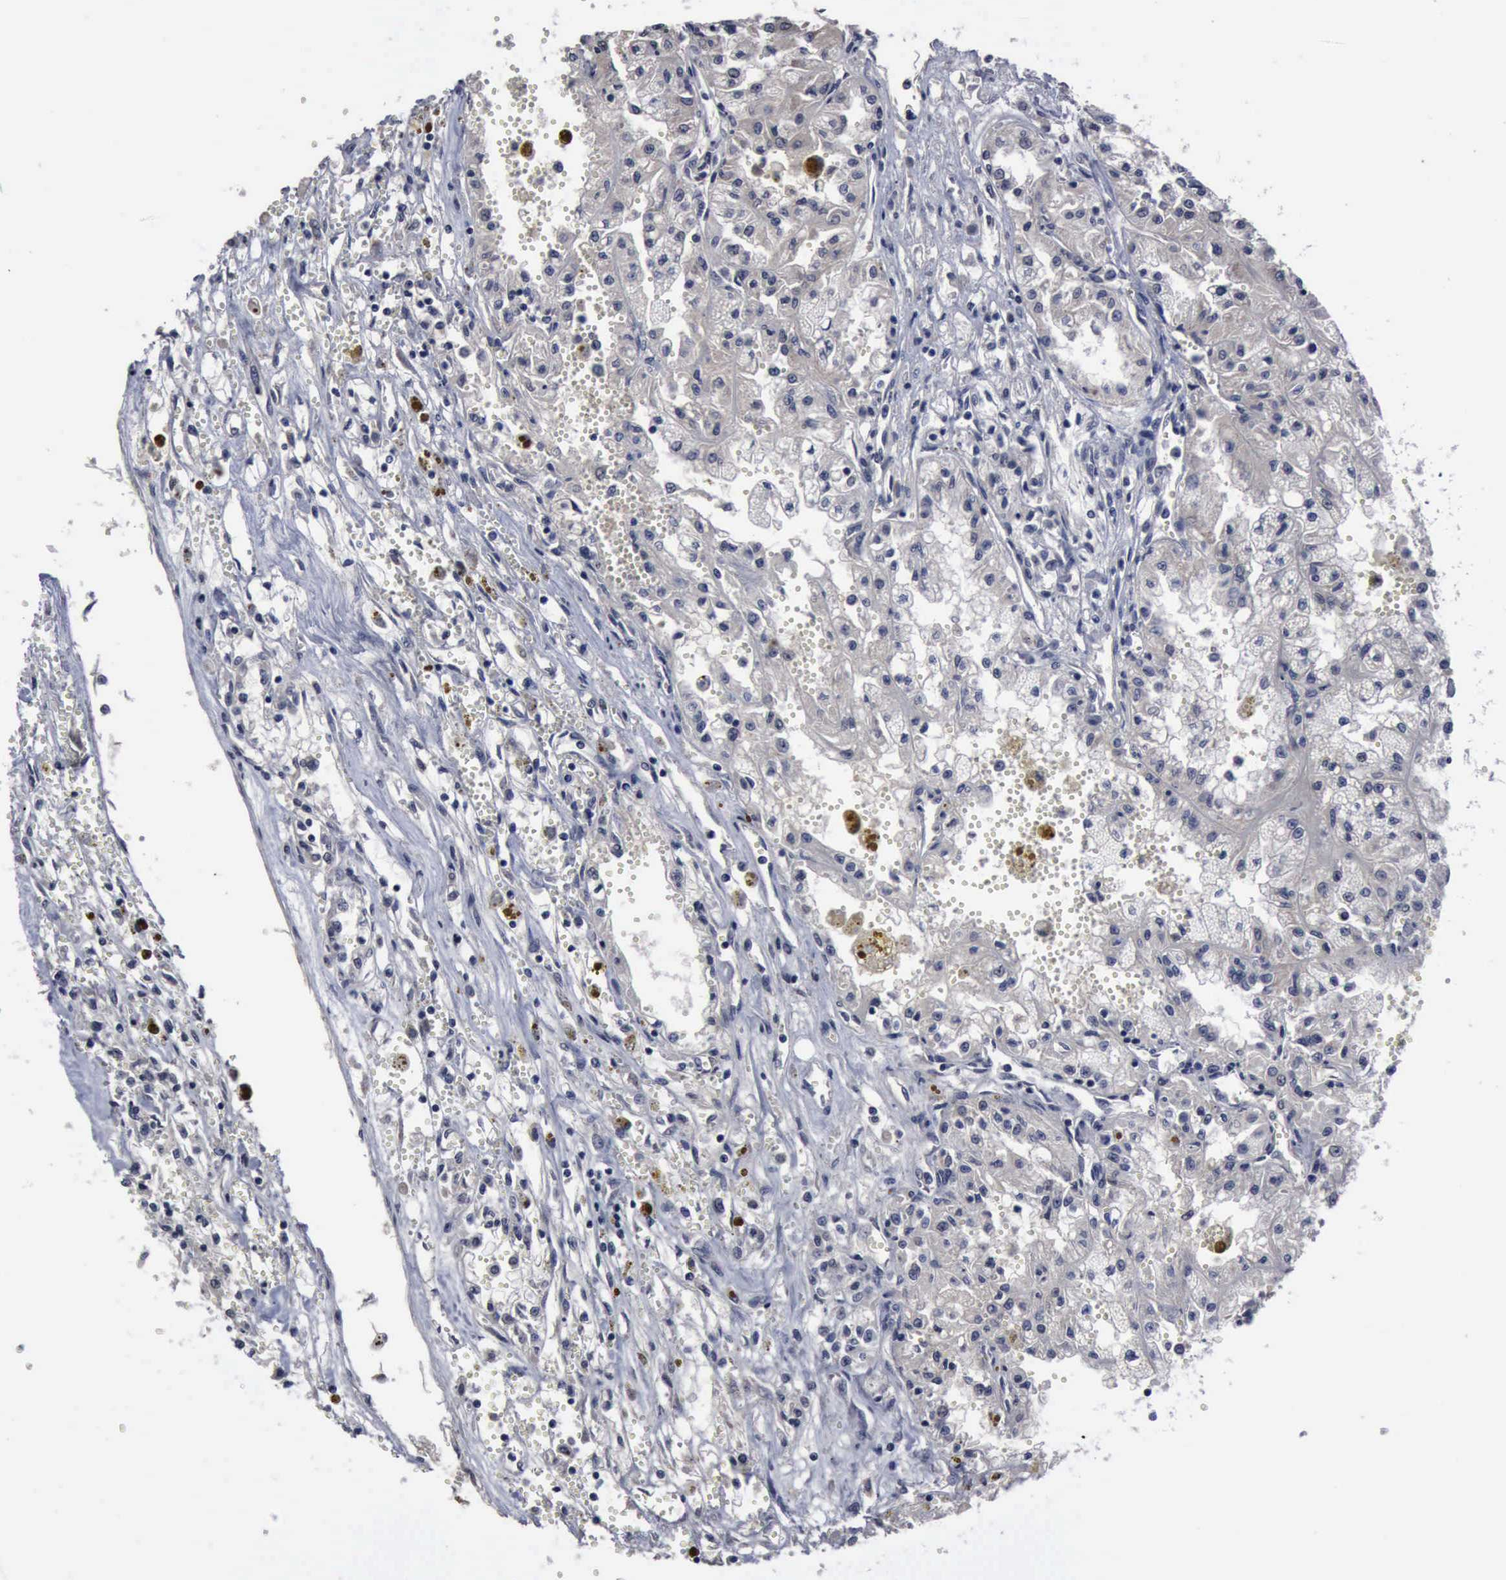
{"staining": {"intensity": "negative", "quantity": "none", "location": "none"}, "tissue": "renal cancer", "cell_type": "Tumor cells", "image_type": "cancer", "snomed": [{"axis": "morphology", "description": "Adenocarcinoma, NOS"}, {"axis": "topography", "description": "Kidney"}], "caption": "Tumor cells are negative for brown protein staining in renal adenocarcinoma.", "gene": "MYO18B", "patient": {"sex": "male", "age": 78}}